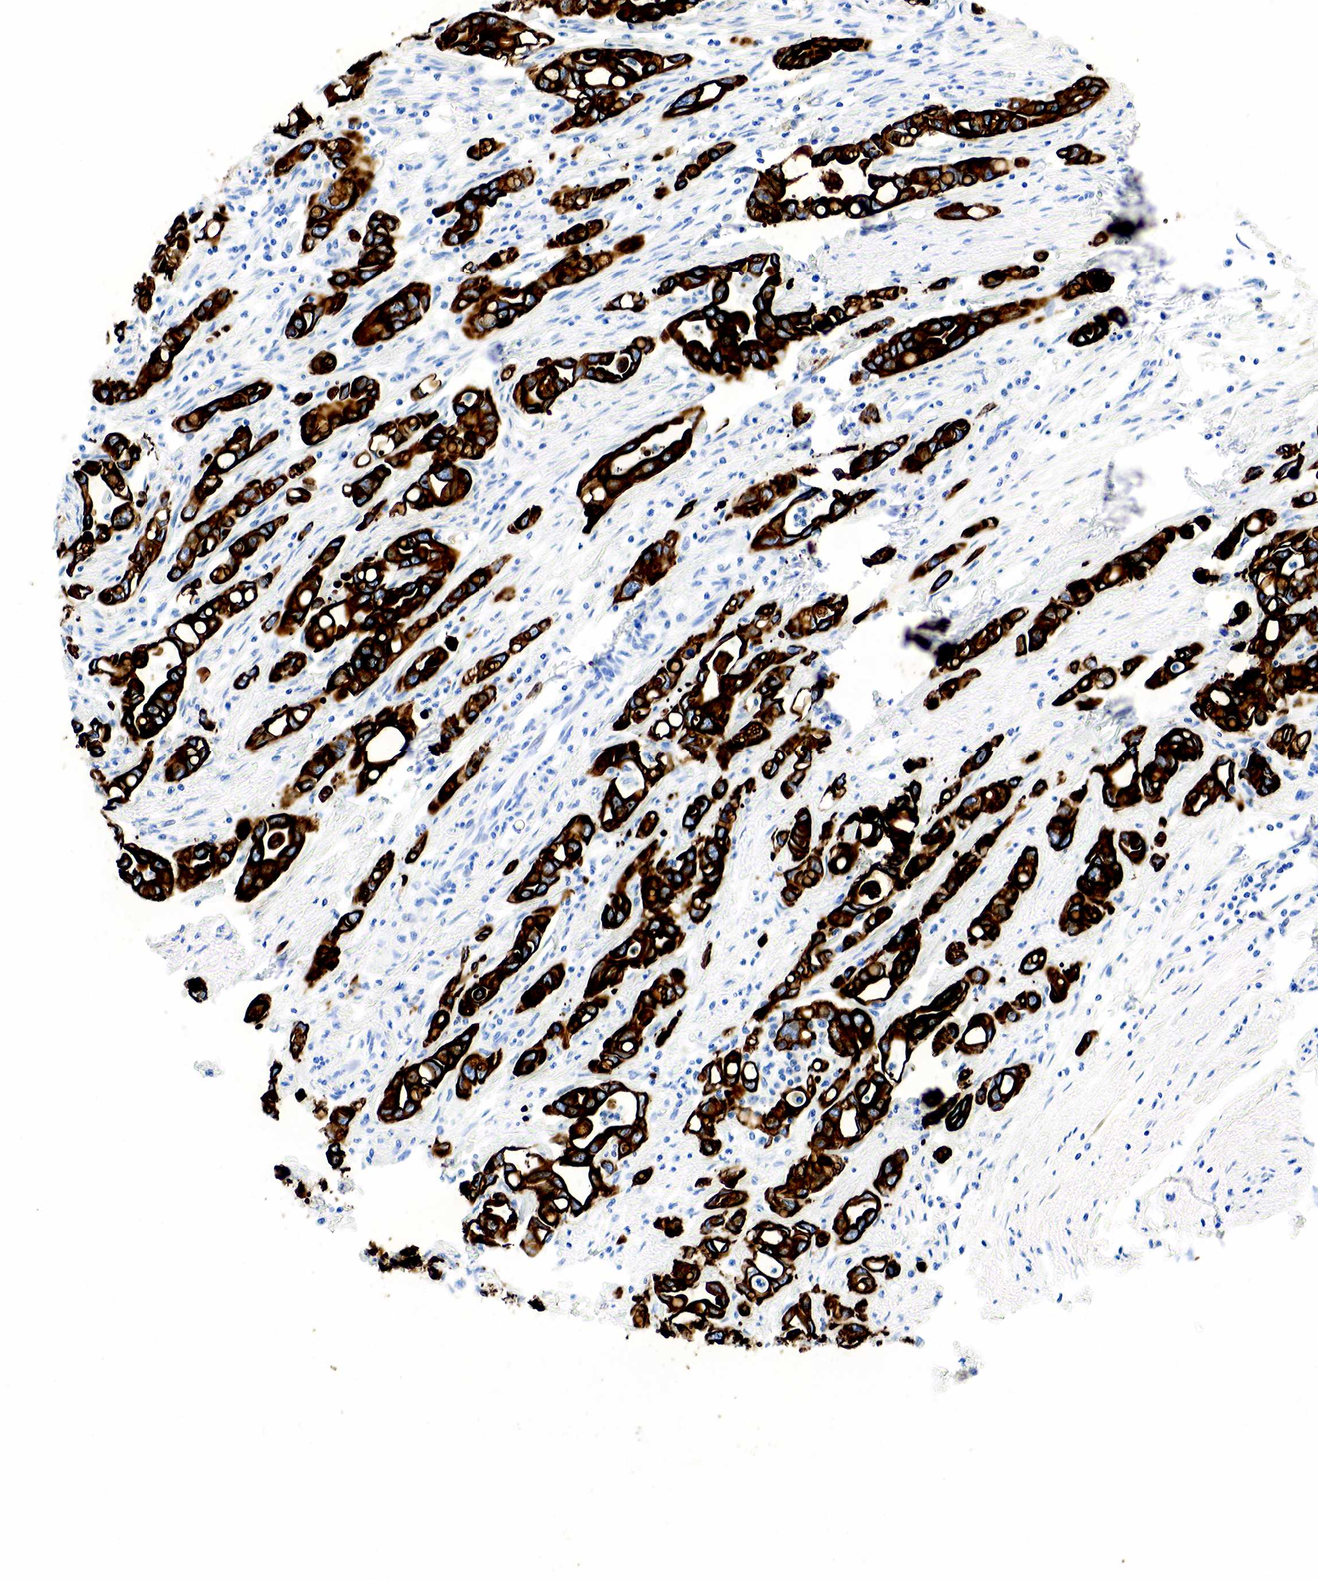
{"staining": {"intensity": "strong", "quantity": ">75%", "location": "cytoplasmic/membranous"}, "tissue": "pancreatic cancer", "cell_type": "Tumor cells", "image_type": "cancer", "snomed": [{"axis": "morphology", "description": "Adenocarcinoma, NOS"}, {"axis": "topography", "description": "Pancreas"}], "caption": "Immunohistochemistry micrograph of pancreatic adenocarcinoma stained for a protein (brown), which demonstrates high levels of strong cytoplasmic/membranous positivity in about >75% of tumor cells.", "gene": "KRT7", "patient": {"sex": "female", "age": 57}}